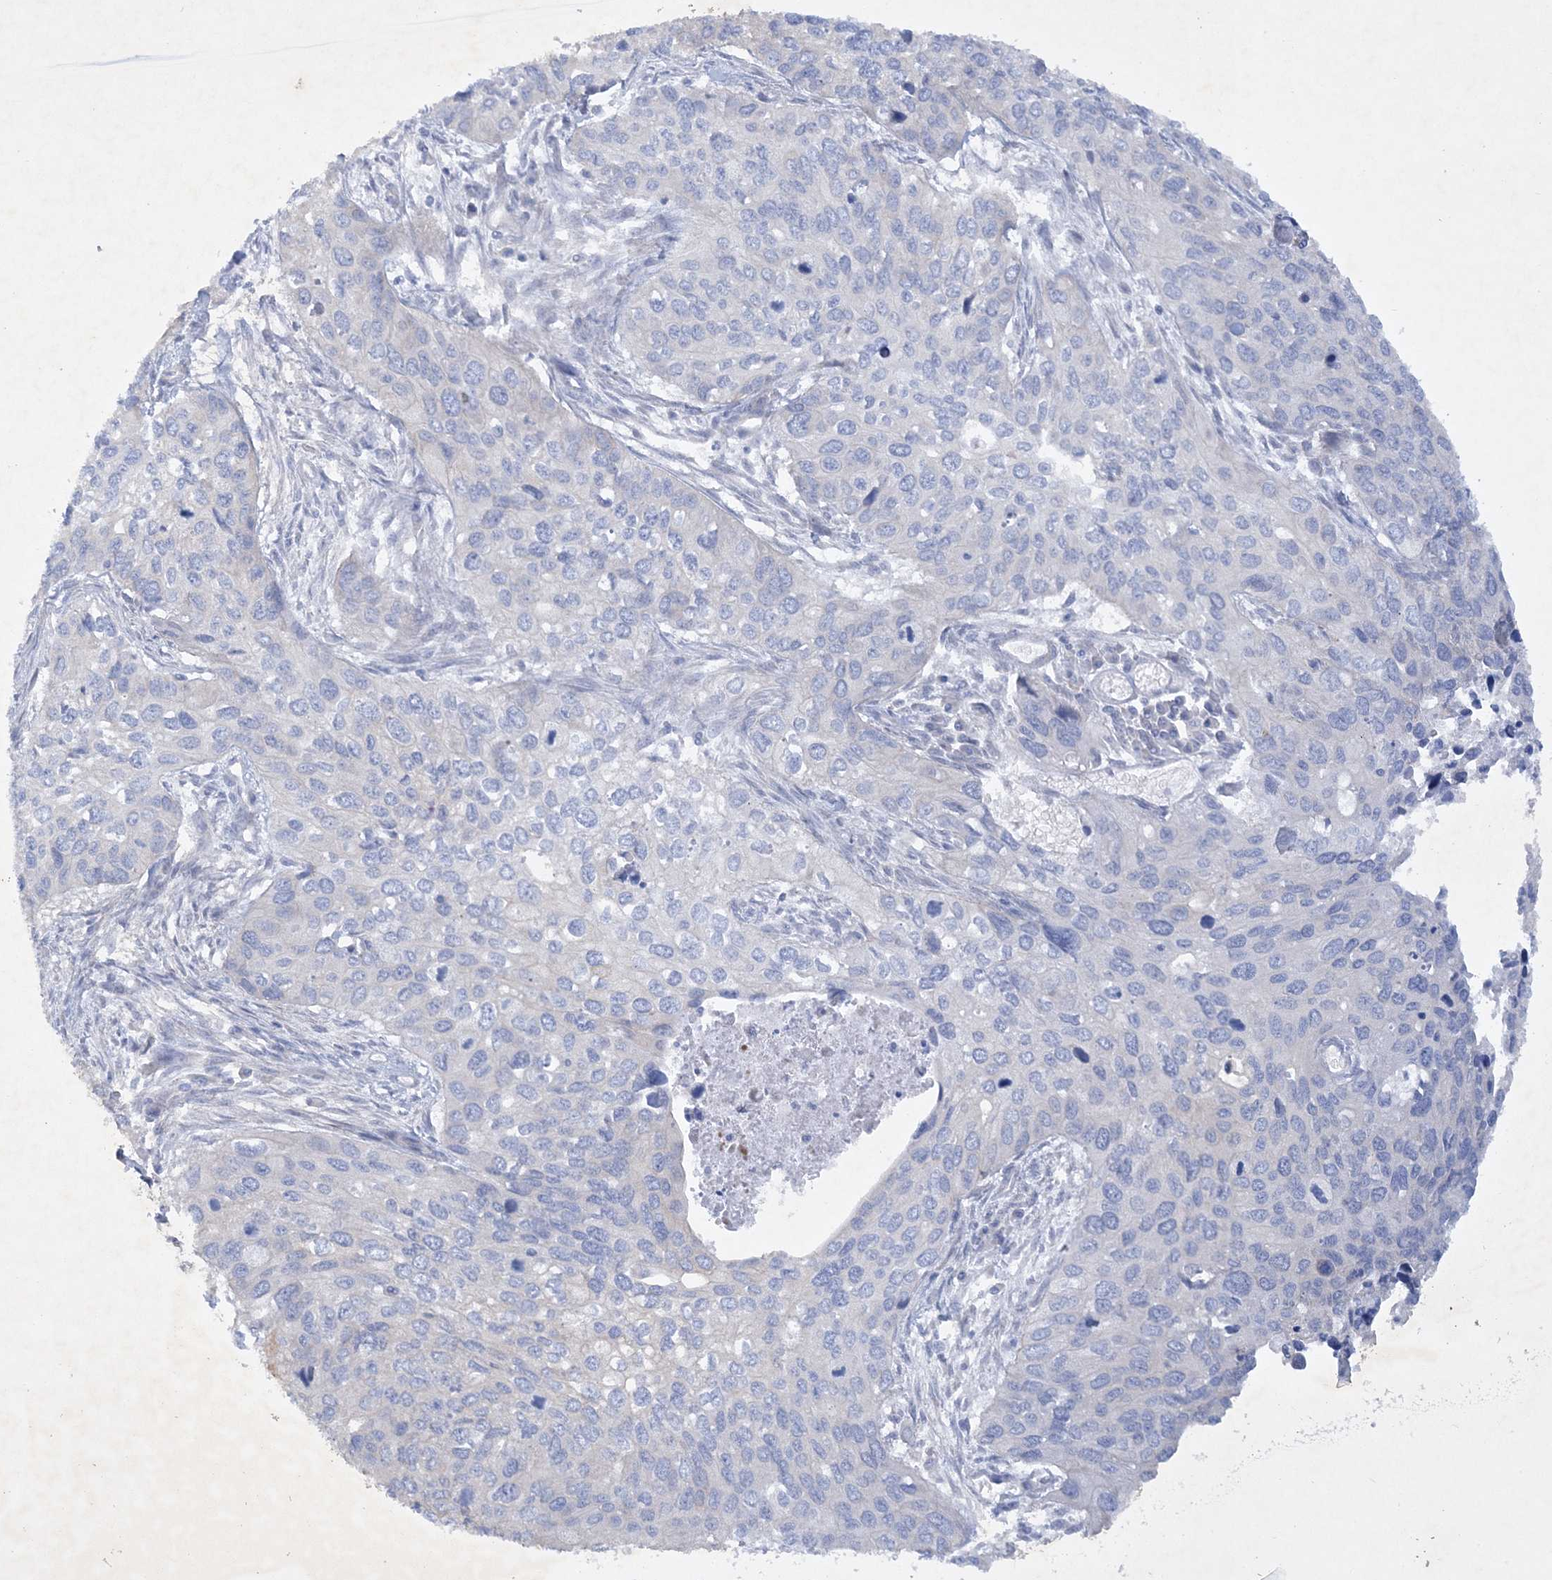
{"staining": {"intensity": "negative", "quantity": "none", "location": "none"}, "tissue": "cervical cancer", "cell_type": "Tumor cells", "image_type": "cancer", "snomed": [{"axis": "morphology", "description": "Squamous cell carcinoma, NOS"}, {"axis": "topography", "description": "Cervix"}], "caption": "Immunohistochemistry (IHC) histopathology image of cervical cancer stained for a protein (brown), which demonstrates no expression in tumor cells.", "gene": "FARSB", "patient": {"sex": "female", "age": 55}}